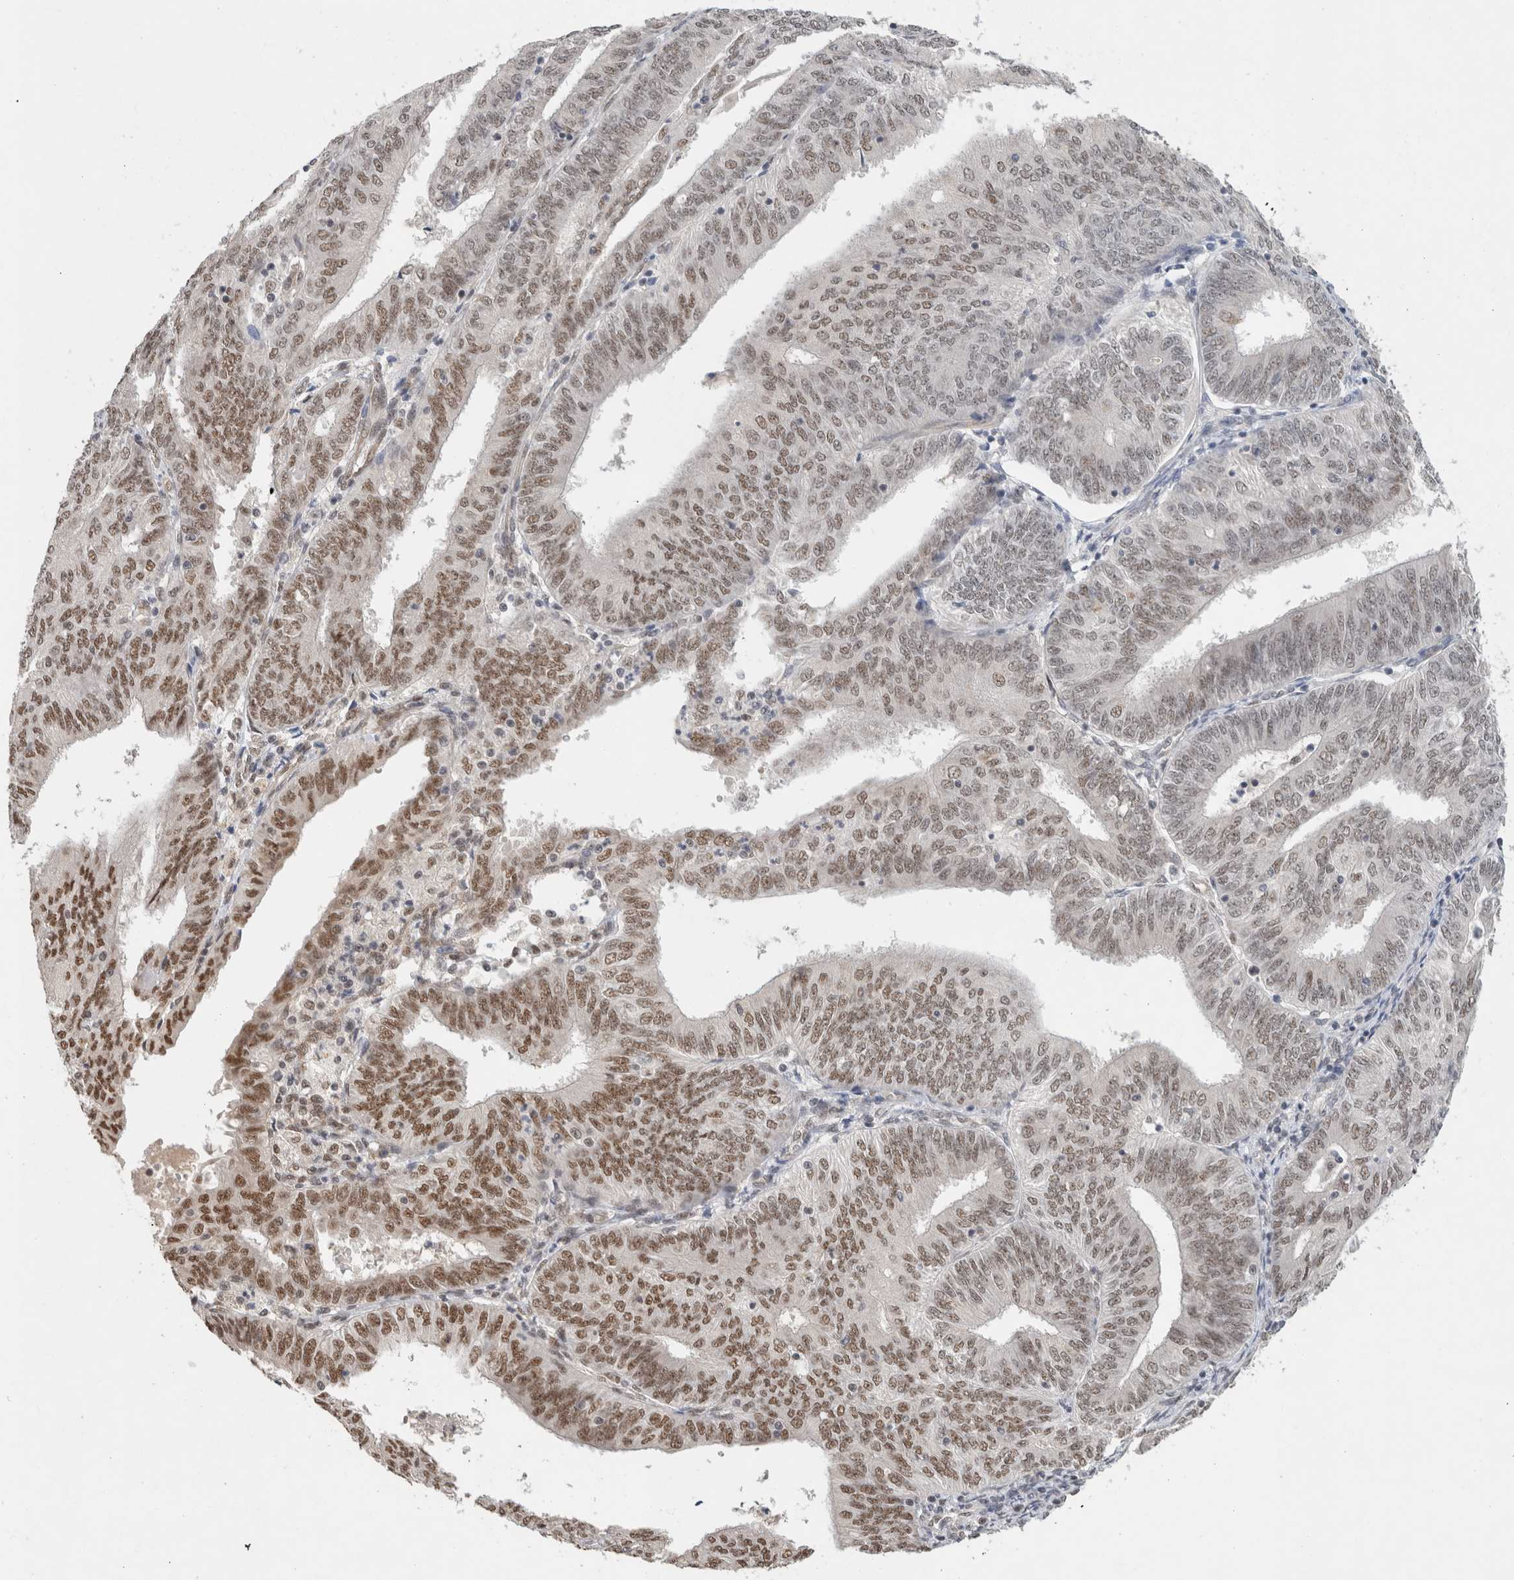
{"staining": {"intensity": "moderate", "quantity": "25%-75%", "location": "nuclear"}, "tissue": "endometrial cancer", "cell_type": "Tumor cells", "image_type": "cancer", "snomed": [{"axis": "morphology", "description": "Adenocarcinoma, NOS"}, {"axis": "topography", "description": "Endometrium"}], "caption": "Protein staining by IHC reveals moderate nuclear positivity in about 25%-75% of tumor cells in adenocarcinoma (endometrial).", "gene": "DDX42", "patient": {"sex": "female", "age": 58}}